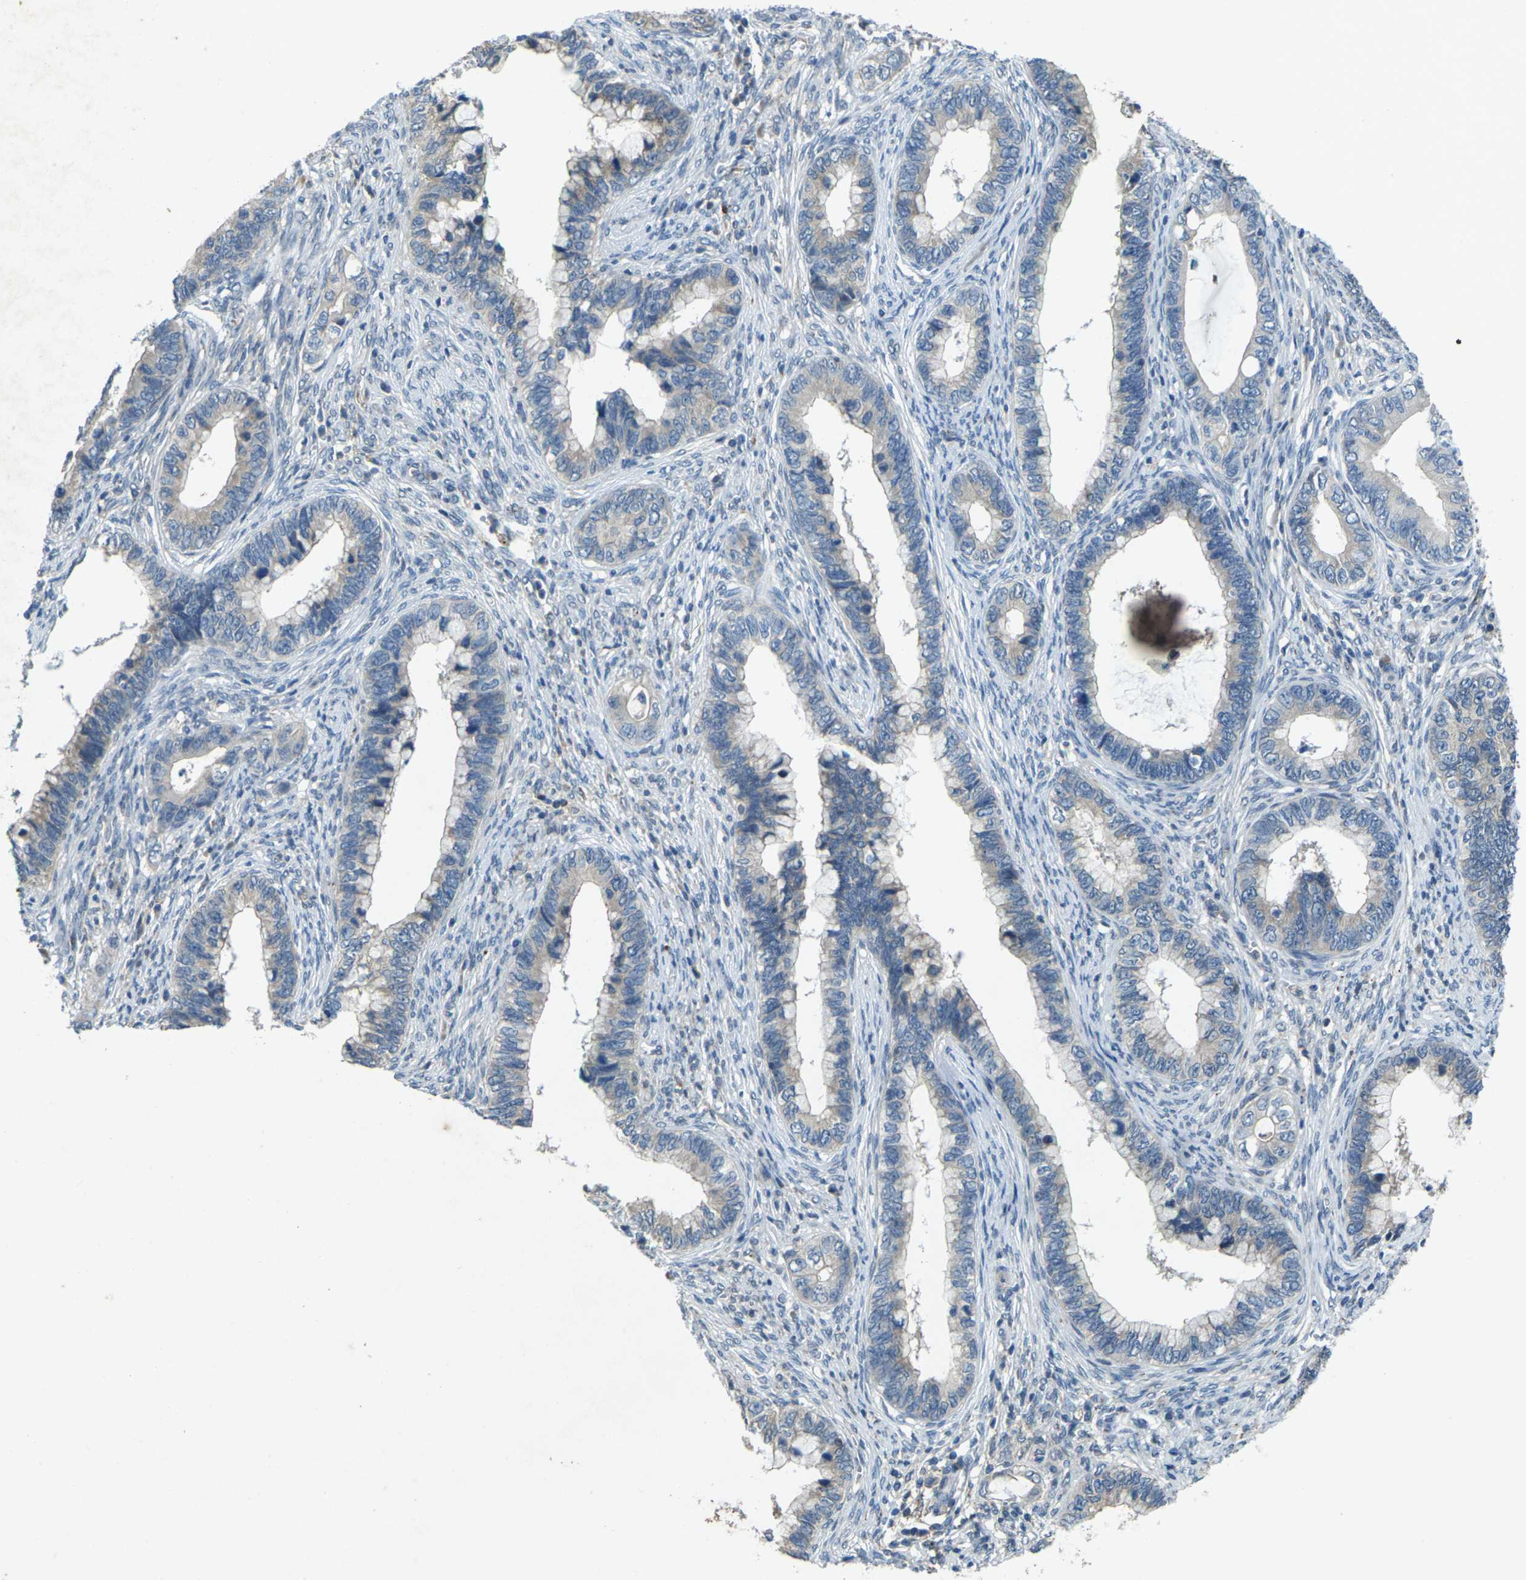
{"staining": {"intensity": "weak", "quantity": "25%-75%", "location": "cytoplasmic/membranous"}, "tissue": "cervical cancer", "cell_type": "Tumor cells", "image_type": "cancer", "snomed": [{"axis": "morphology", "description": "Adenocarcinoma, NOS"}, {"axis": "topography", "description": "Cervix"}], "caption": "A histopathology image of human cervical cancer stained for a protein demonstrates weak cytoplasmic/membranous brown staining in tumor cells.", "gene": "SIGLEC14", "patient": {"sex": "female", "age": 44}}